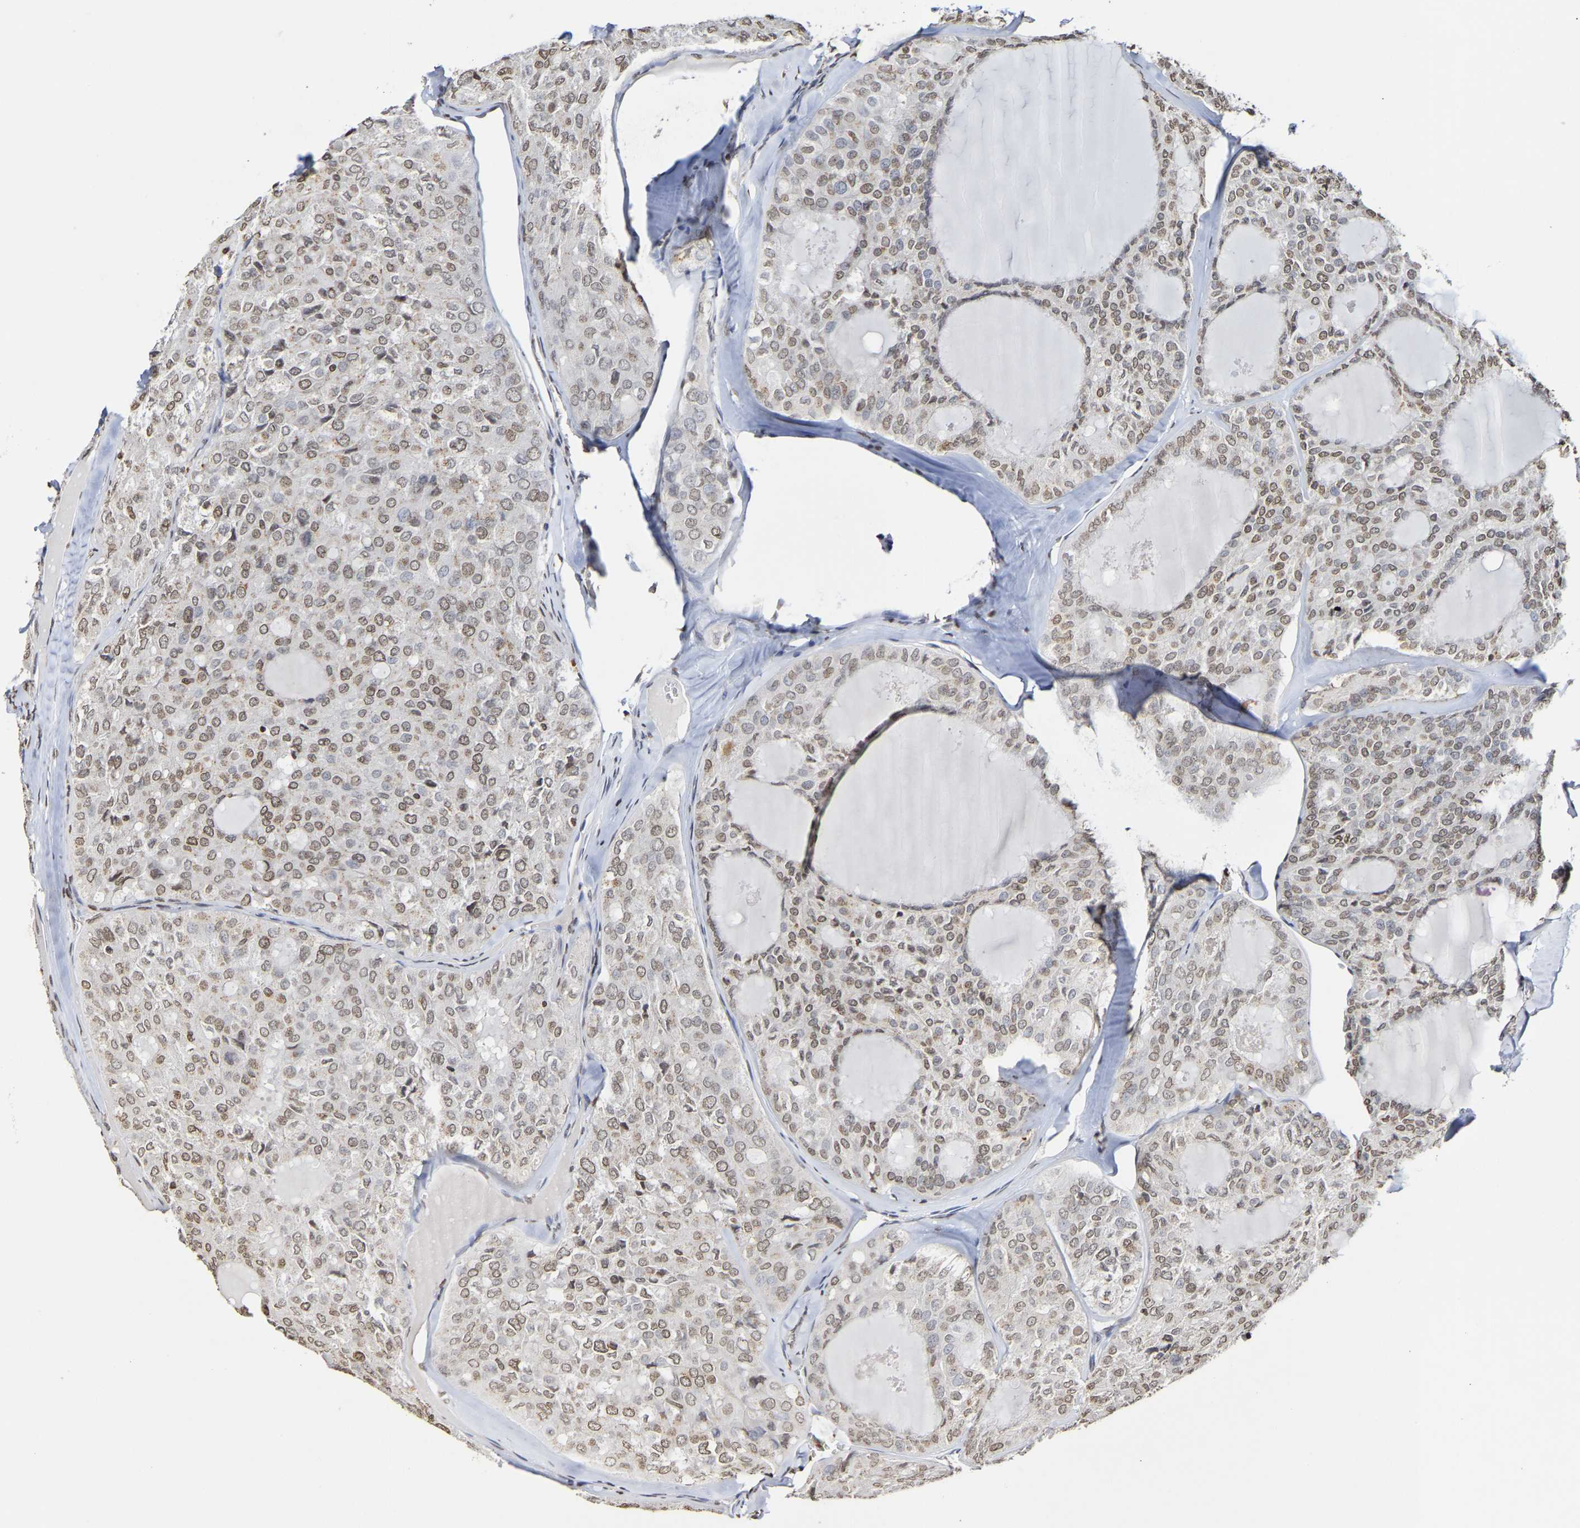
{"staining": {"intensity": "moderate", "quantity": ">75%", "location": "nuclear"}, "tissue": "thyroid cancer", "cell_type": "Tumor cells", "image_type": "cancer", "snomed": [{"axis": "morphology", "description": "Follicular adenoma carcinoma, NOS"}, {"axis": "topography", "description": "Thyroid gland"}], "caption": "Tumor cells exhibit medium levels of moderate nuclear positivity in approximately >75% of cells in human follicular adenoma carcinoma (thyroid). (IHC, brightfield microscopy, high magnification).", "gene": "ATF4", "patient": {"sex": "male", "age": 75}}